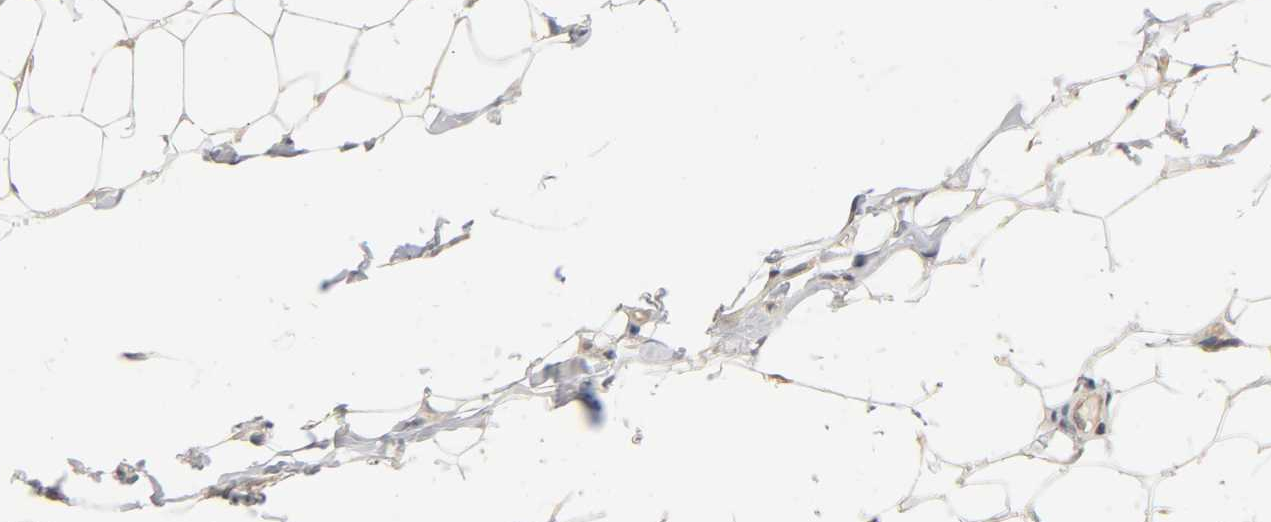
{"staining": {"intensity": "moderate", "quantity": ">75%", "location": "cytoplasmic/membranous"}, "tissue": "adipose tissue", "cell_type": "Adipocytes", "image_type": "normal", "snomed": [{"axis": "morphology", "description": "Normal tissue, NOS"}, {"axis": "topography", "description": "Soft tissue"}], "caption": "Protein expression analysis of benign adipose tissue exhibits moderate cytoplasmic/membranous expression in about >75% of adipocytes.", "gene": "PDE5A", "patient": {"sex": "male", "age": 26}}